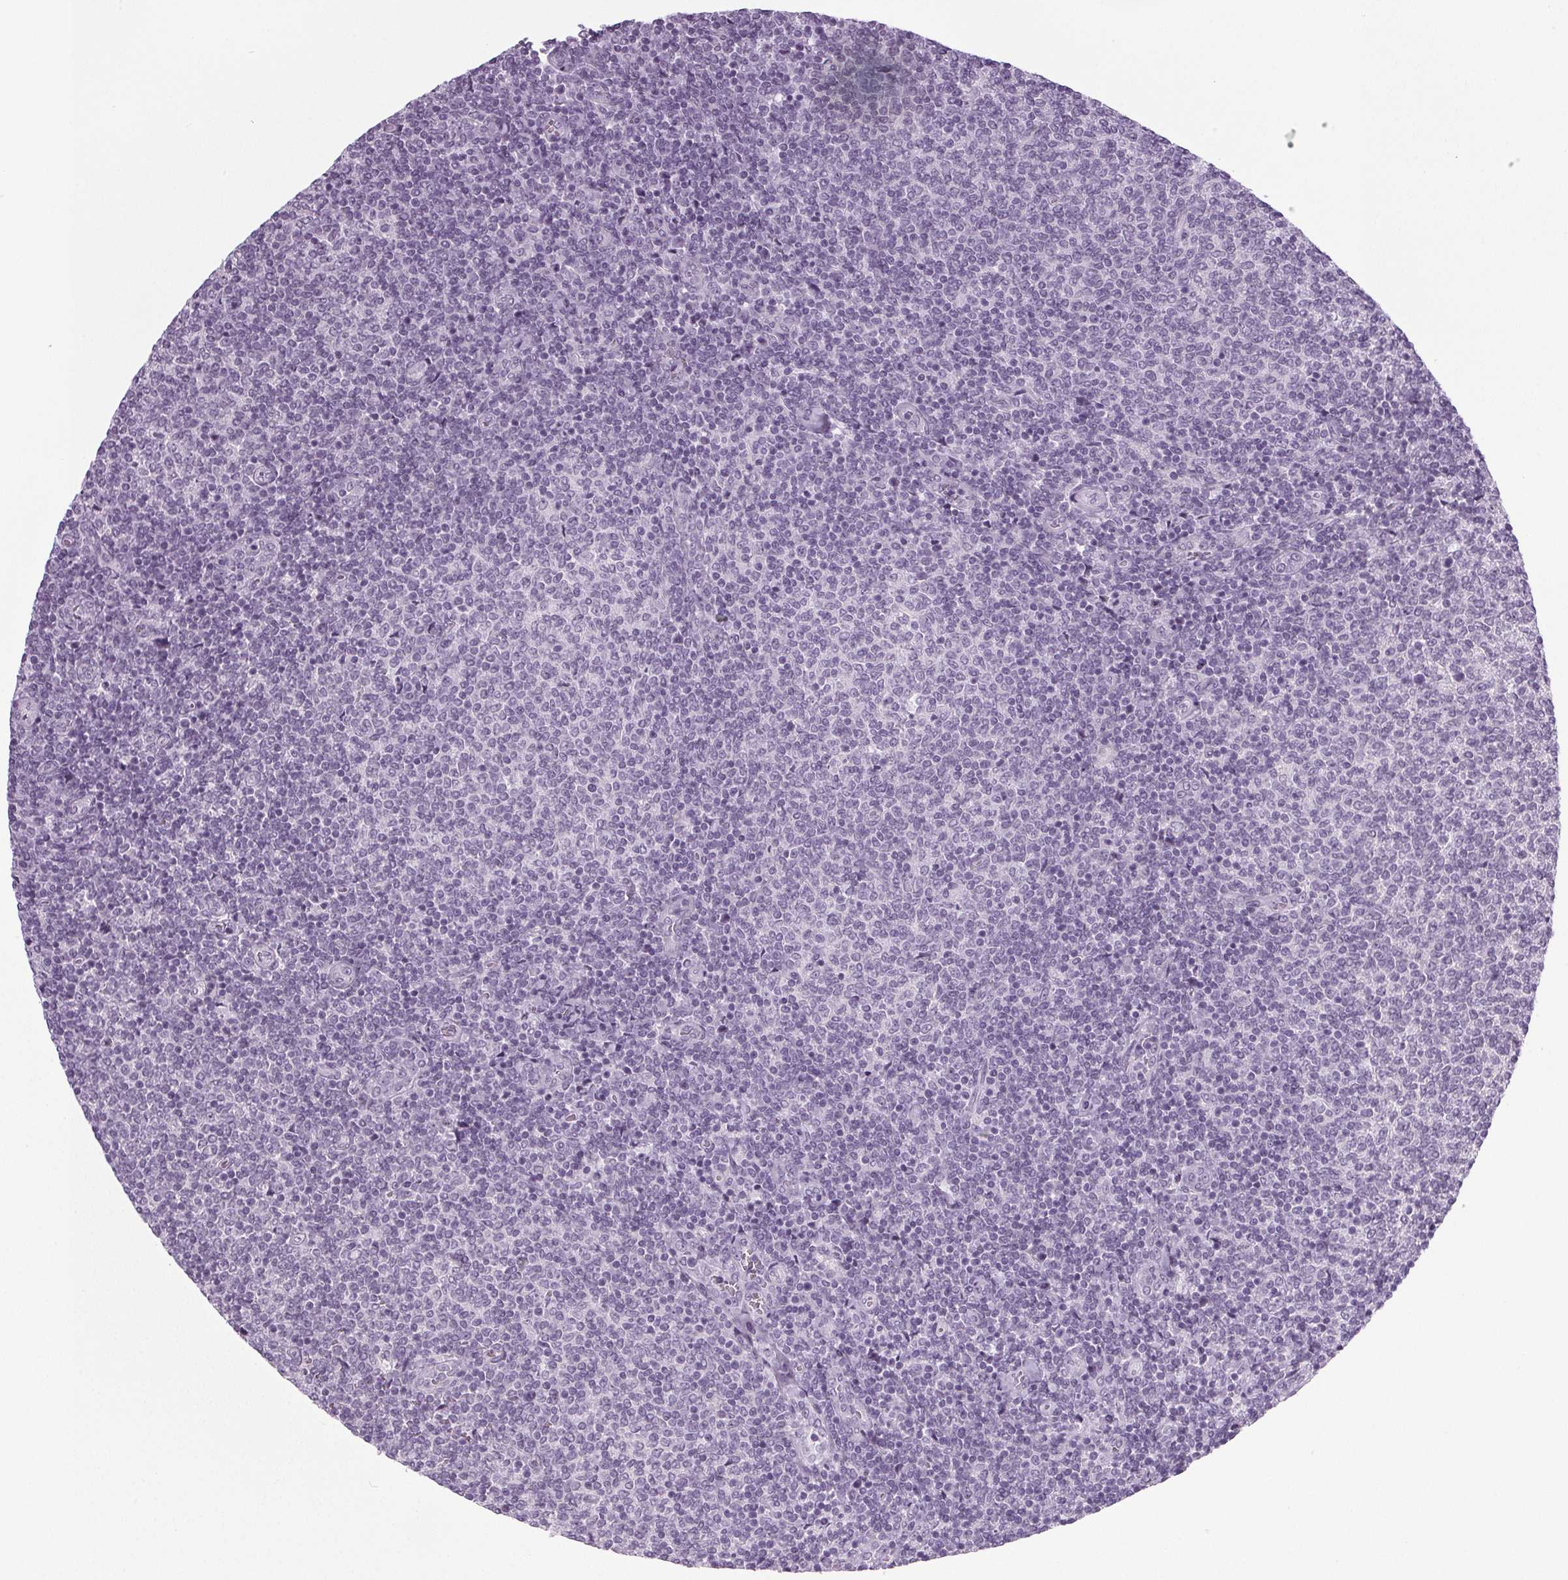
{"staining": {"intensity": "negative", "quantity": "none", "location": "none"}, "tissue": "lymphoma", "cell_type": "Tumor cells", "image_type": "cancer", "snomed": [{"axis": "morphology", "description": "Malignant lymphoma, non-Hodgkin's type, Low grade"}, {"axis": "topography", "description": "Lymph node"}], "caption": "Lymphoma stained for a protein using immunohistochemistry shows no staining tumor cells.", "gene": "IGF2BP1", "patient": {"sex": "male", "age": 52}}